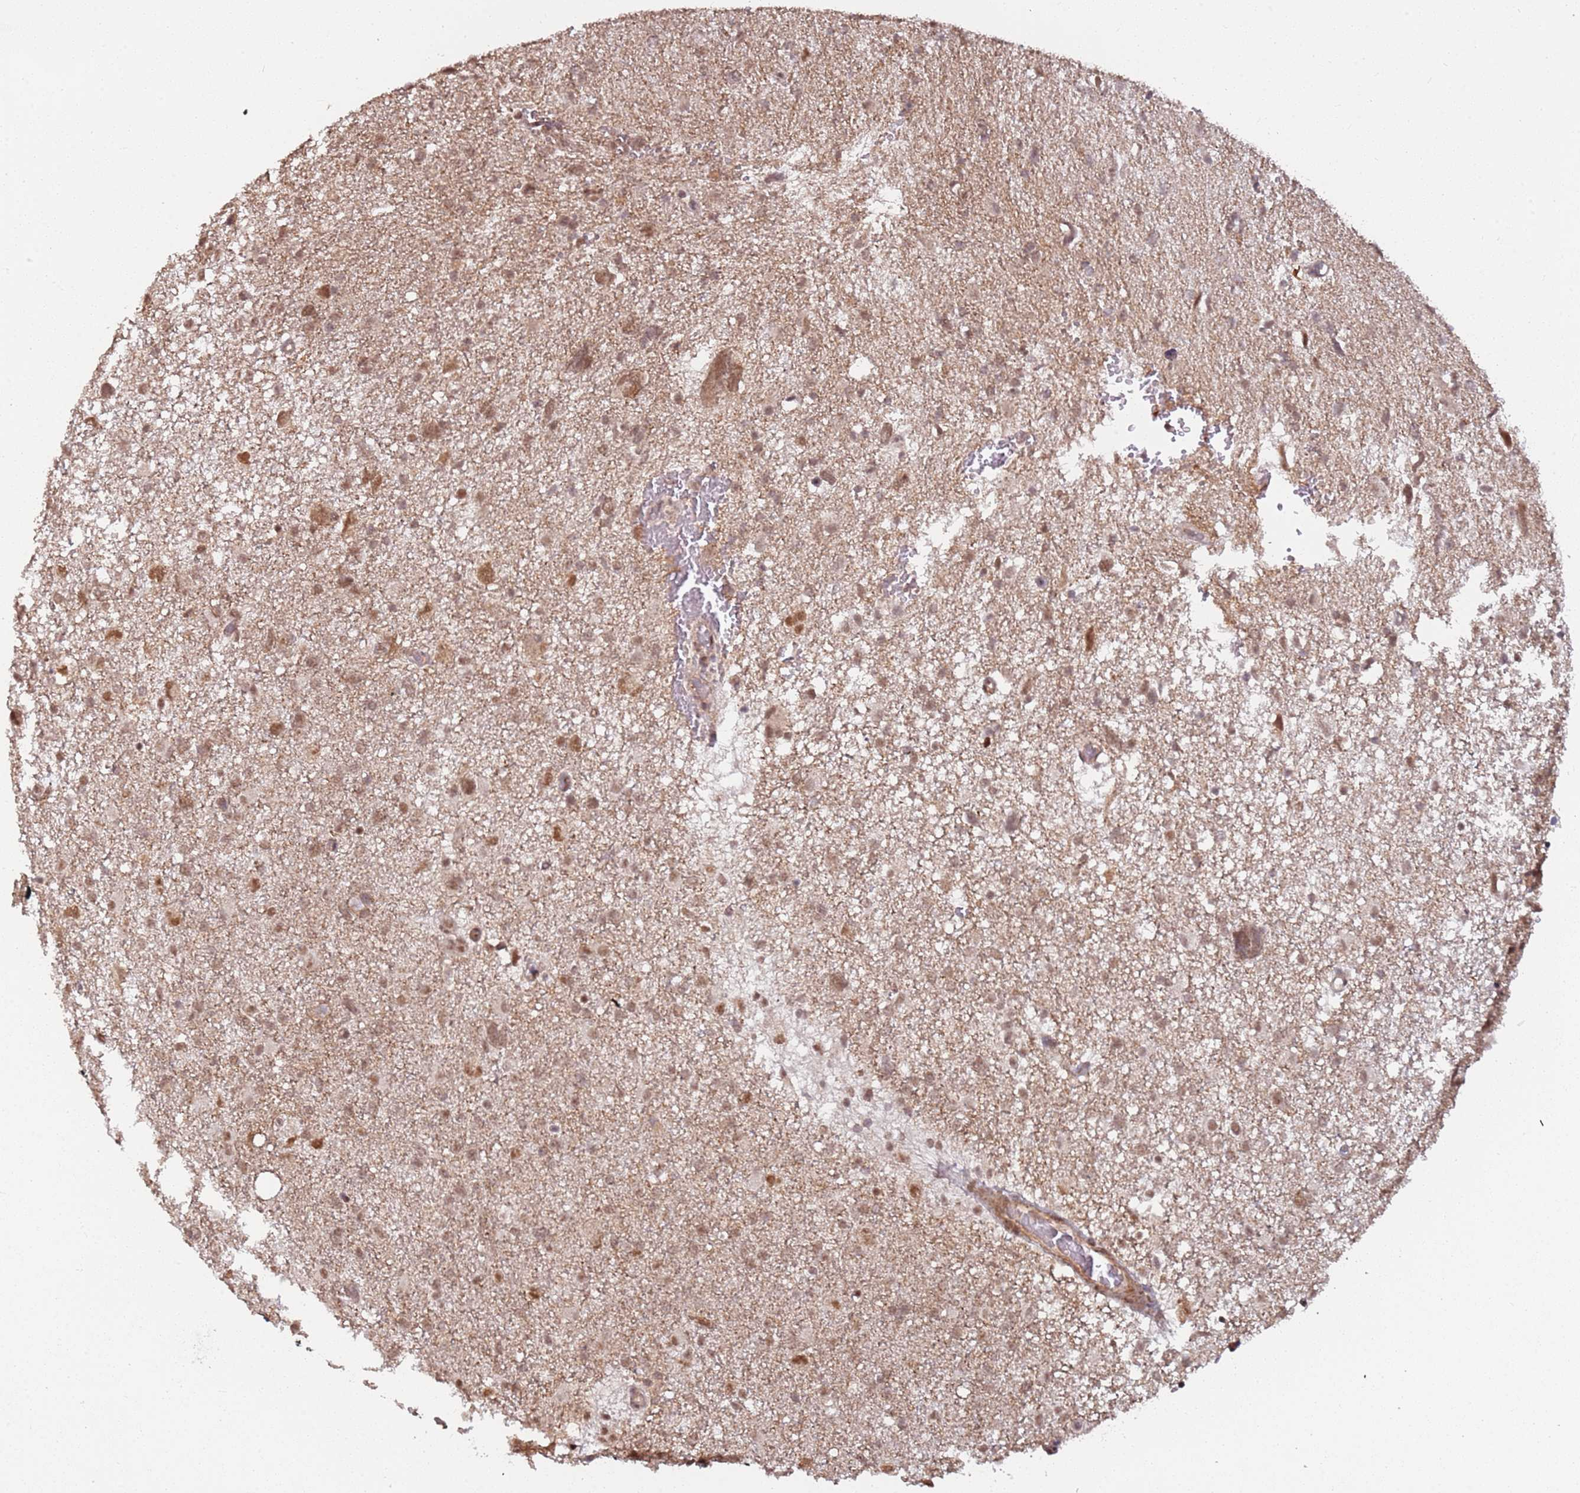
{"staining": {"intensity": "moderate", "quantity": ">75%", "location": "nuclear"}, "tissue": "glioma", "cell_type": "Tumor cells", "image_type": "cancer", "snomed": [{"axis": "morphology", "description": "Glioma, malignant, High grade"}, {"axis": "topography", "description": "Brain"}], "caption": "Protein staining of malignant high-grade glioma tissue demonstrates moderate nuclear staining in approximately >75% of tumor cells.", "gene": "POLR3H", "patient": {"sex": "male", "age": 61}}